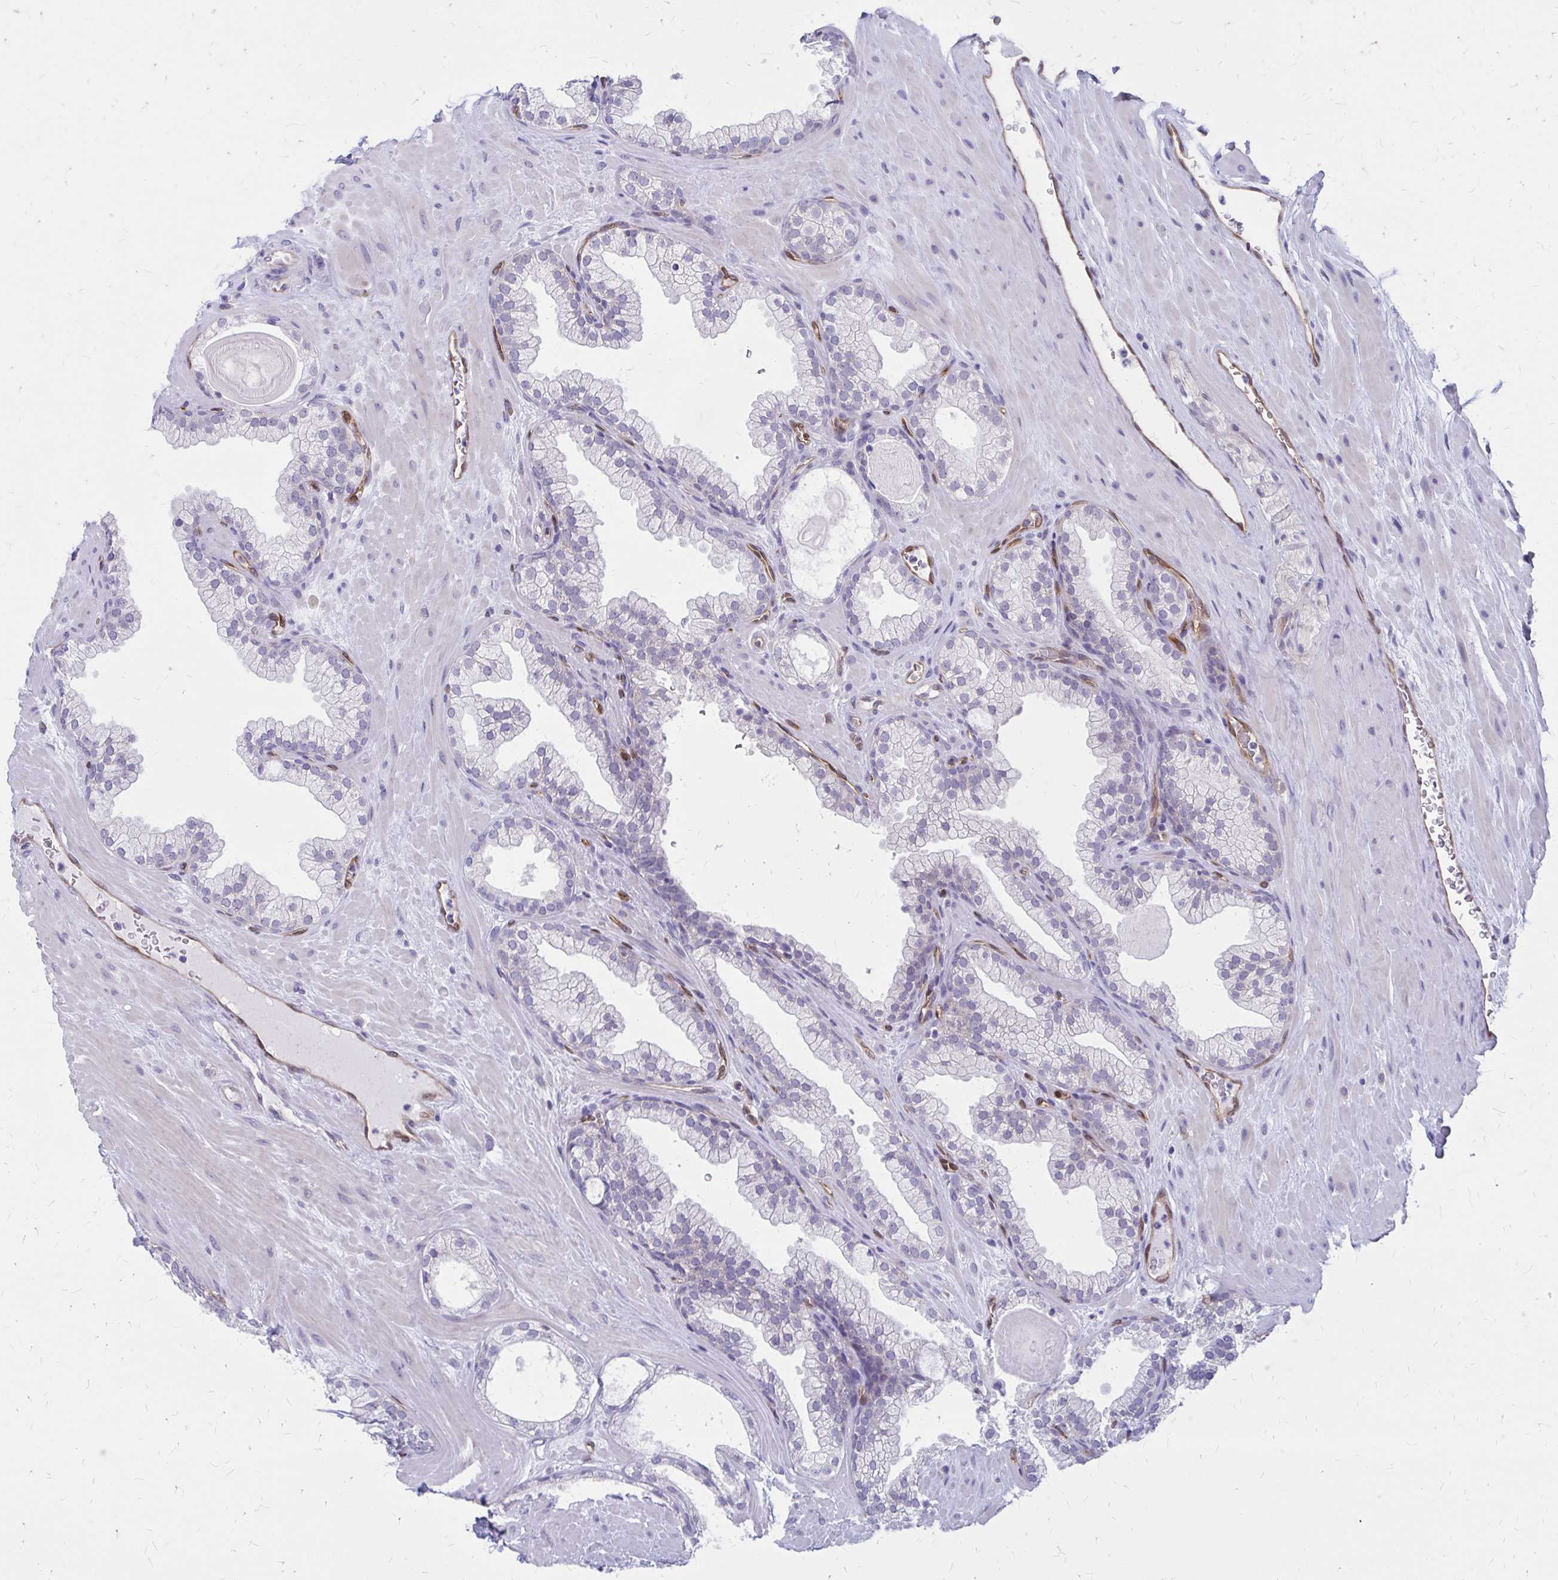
{"staining": {"intensity": "negative", "quantity": "none", "location": "none"}, "tissue": "prostate", "cell_type": "Glandular cells", "image_type": "normal", "snomed": [{"axis": "morphology", "description": "Normal tissue, NOS"}, {"axis": "topography", "description": "Prostate"}, {"axis": "topography", "description": "Peripheral nerve tissue"}], "caption": "Immunohistochemistry image of unremarkable prostate stained for a protein (brown), which reveals no expression in glandular cells.", "gene": "CLIC2", "patient": {"sex": "male", "age": 61}}